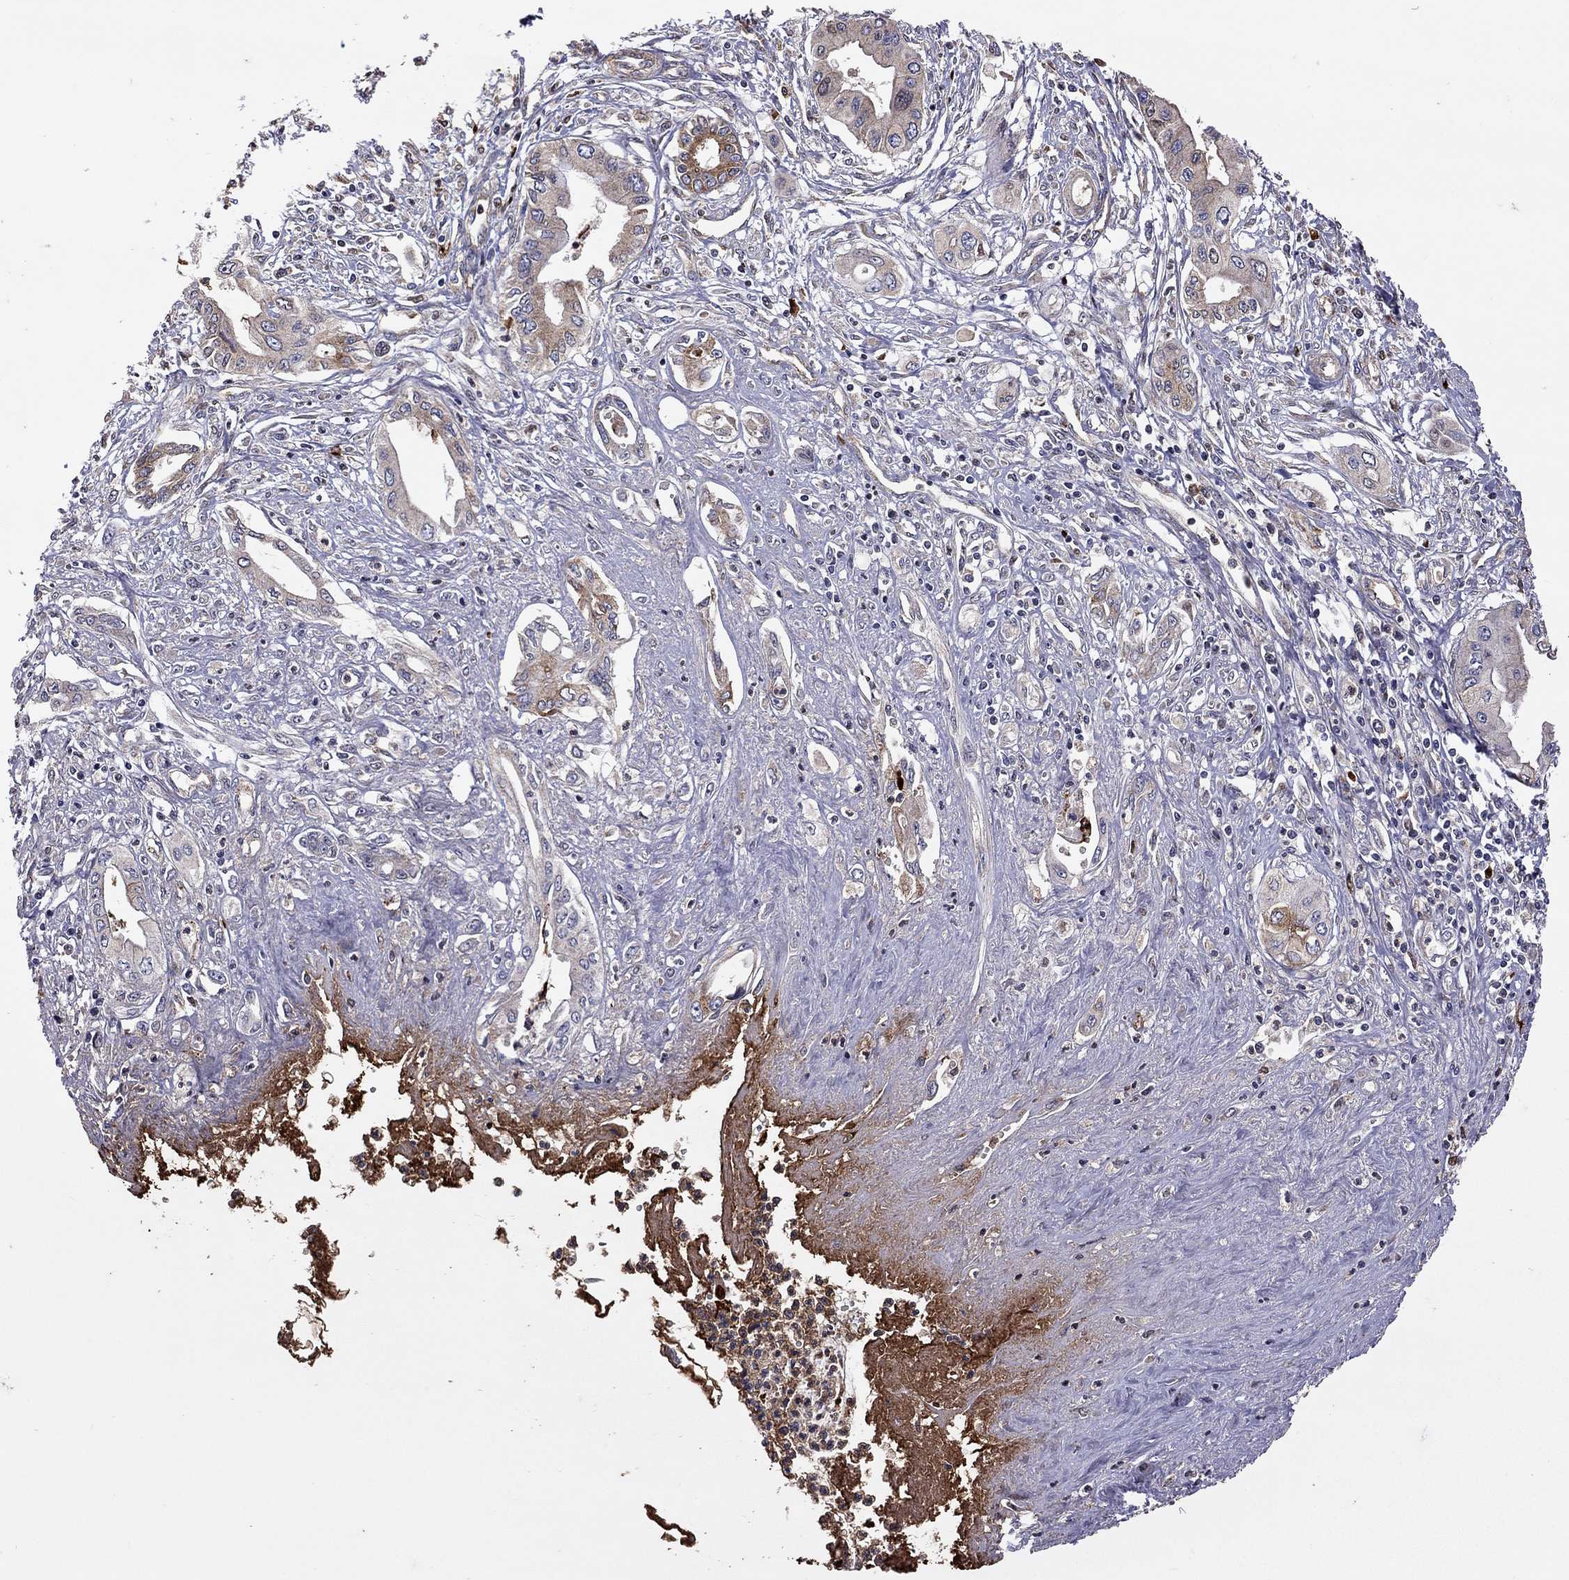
{"staining": {"intensity": "weak", "quantity": "25%-75%", "location": "cytoplasmic/membranous"}, "tissue": "pancreatic cancer", "cell_type": "Tumor cells", "image_type": "cancer", "snomed": [{"axis": "morphology", "description": "Adenocarcinoma, NOS"}, {"axis": "topography", "description": "Pancreas"}], "caption": "IHC (DAB) staining of adenocarcinoma (pancreatic) shows weak cytoplasmic/membranous protein expression in approximately 25%-75% of tumor cells.", "gene": "SERPINA3", "patient": {"sex": "female", "age": 62}}